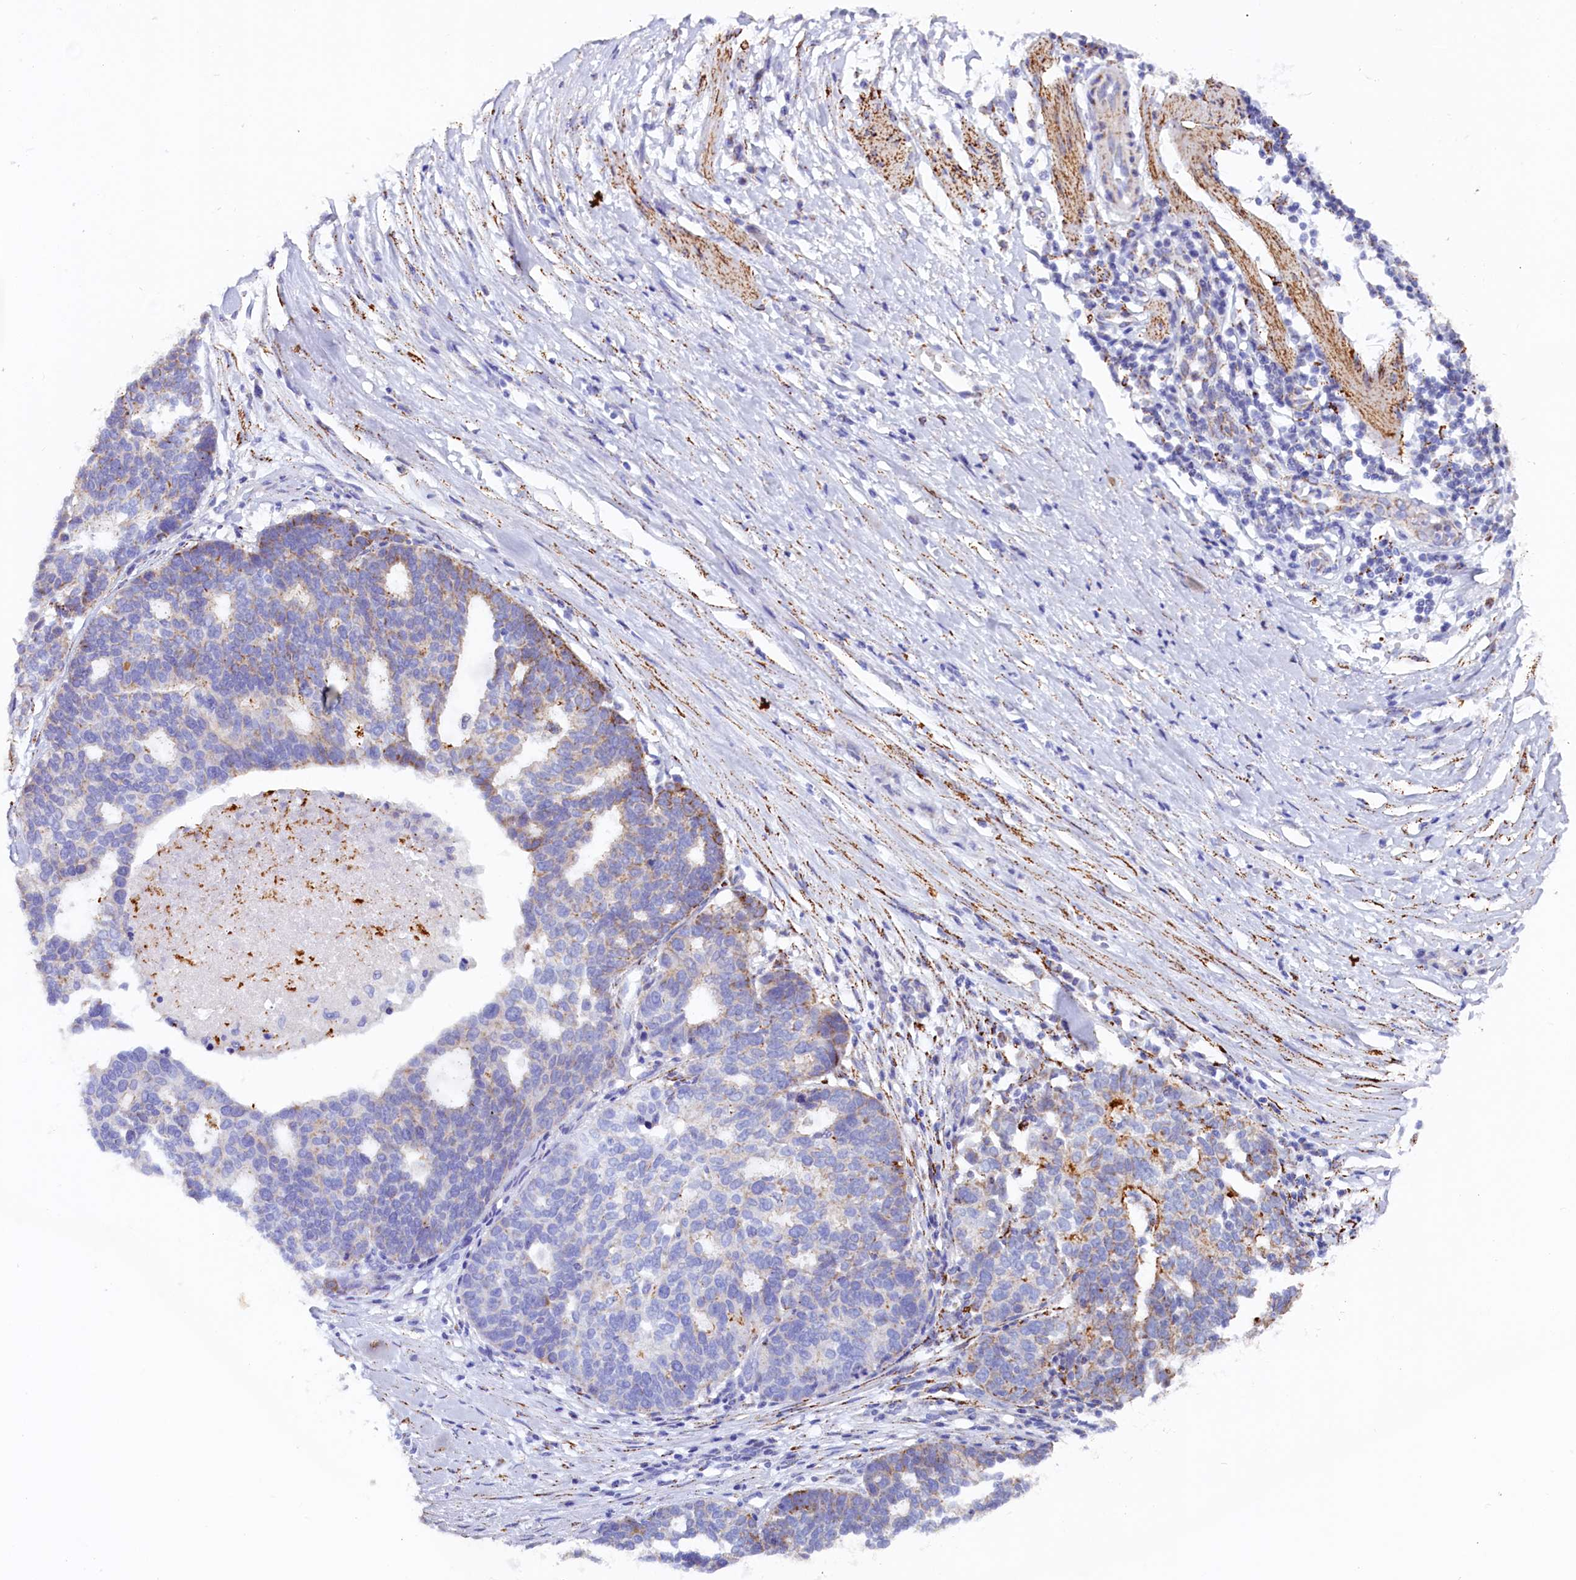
{"staining": {"intensity": "moderate", "quantity": "<25%", "location": "cytoplasmic/membranous"}, "tissue": "ovarian cancer", "cell_type": "Tumor cells", "image_type": "cancer", "snomed": [{"axis": "morphology", "description": "Cystadenocarcinoma, serous, NOS"}, {"axis": "topography", "description": "Ovary"}], "caption": "This micrograph reveals ovarian cancer (serous cystadenocarcinoma) stained with IHC to label a protein in brown. The cytoplasmic/membranous of tumor cells show moderate positivity for the protein. Nuclei are counter-stained blue.", "gene": "AKTIP", "patient": {"sex": "female", "age": 59}}